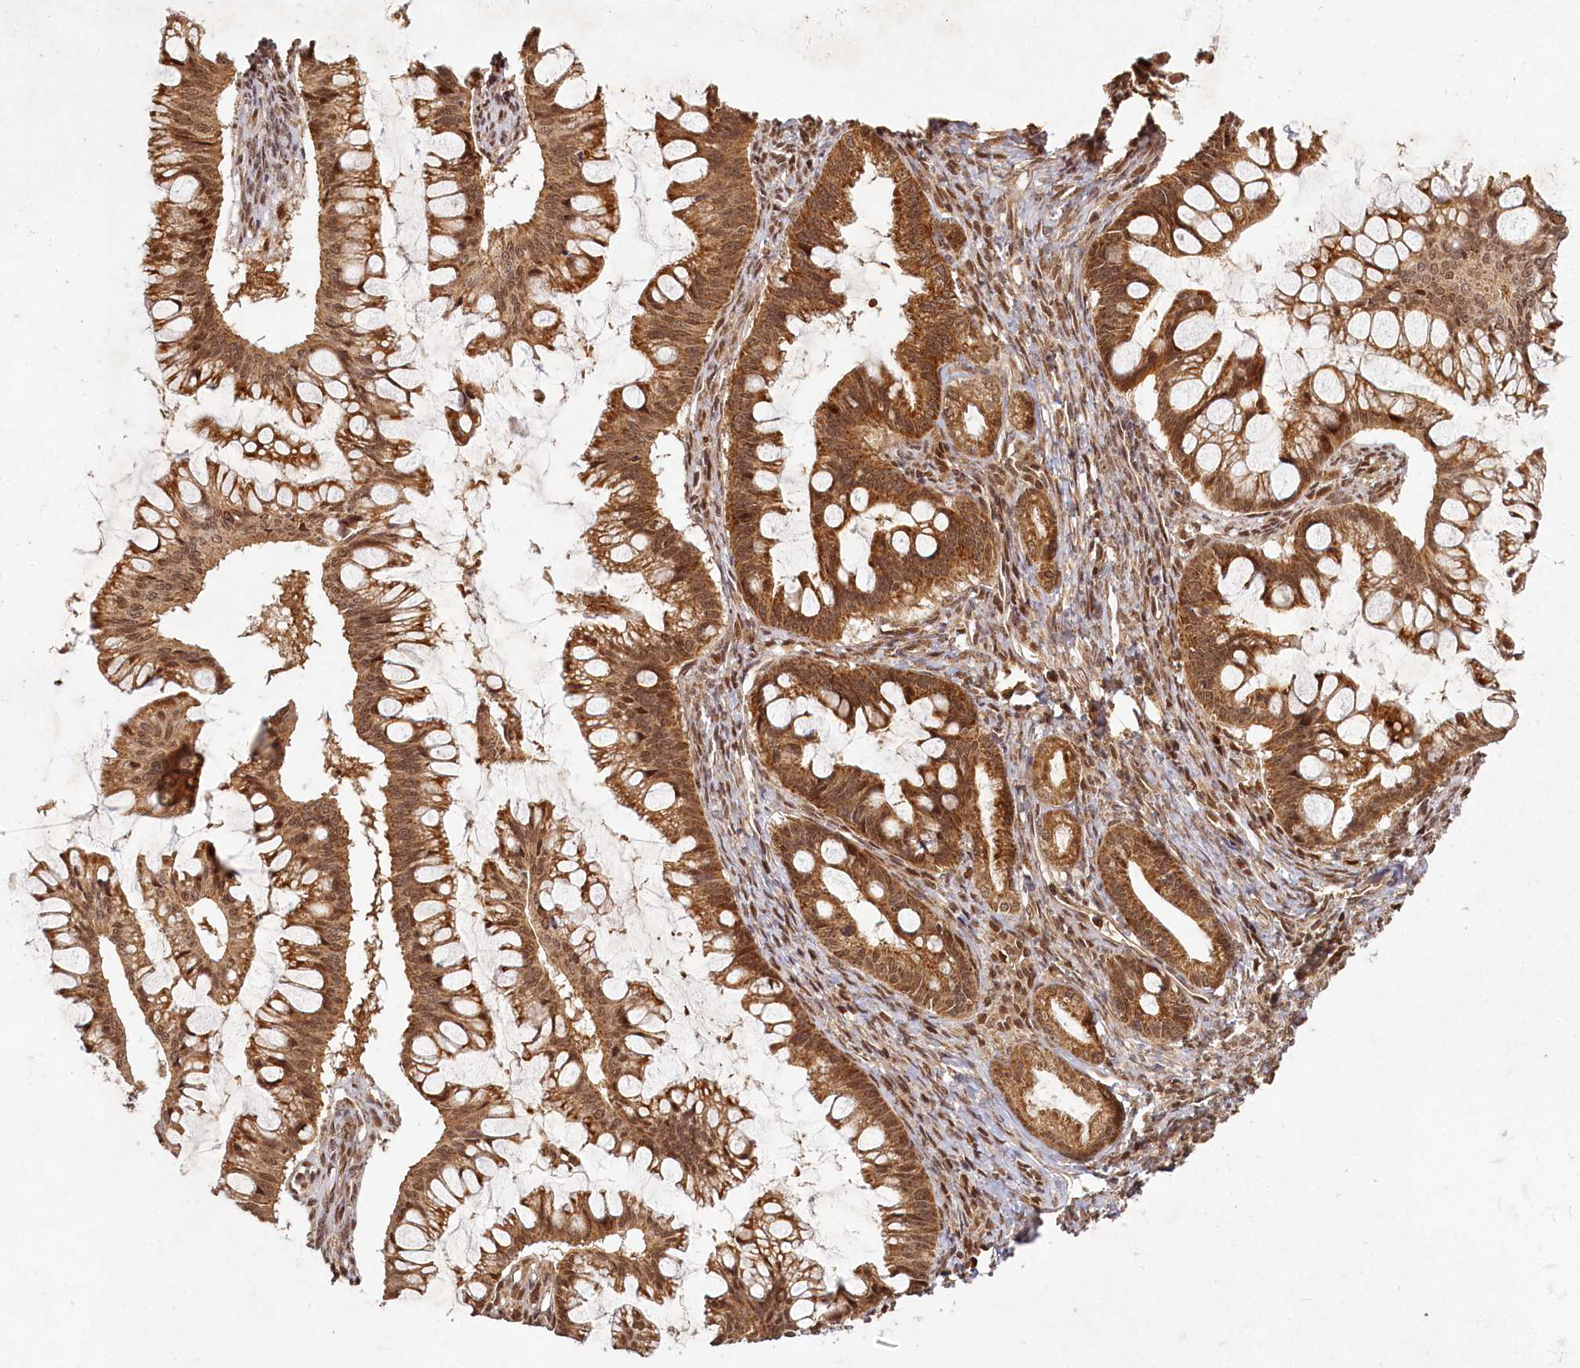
{"staining": {"intensity": "moderate", "quantity": ">75%", "location": "cytoplasmic/membranous,nuclear"}, "tissue": "ovarian cancer", "cell_type": "Tumor cells", "image_type": "cancer", "snomed": [{"axis": "morphology", "description": "Cystadenocarcinoma, mucinous, NOS"}, {"axis": "topography", "description": "Ovary"}], "caption": "Immunohistochemical staining of ovarian cancer (mucinous cystadenocarcinoma) demonstrates moderate cytoplasmic/membranous and nuclear protein expression in approximately >75% of tumor cells.", "gene": "MICU1", "patient": {"sex": "female", "age": 73}}